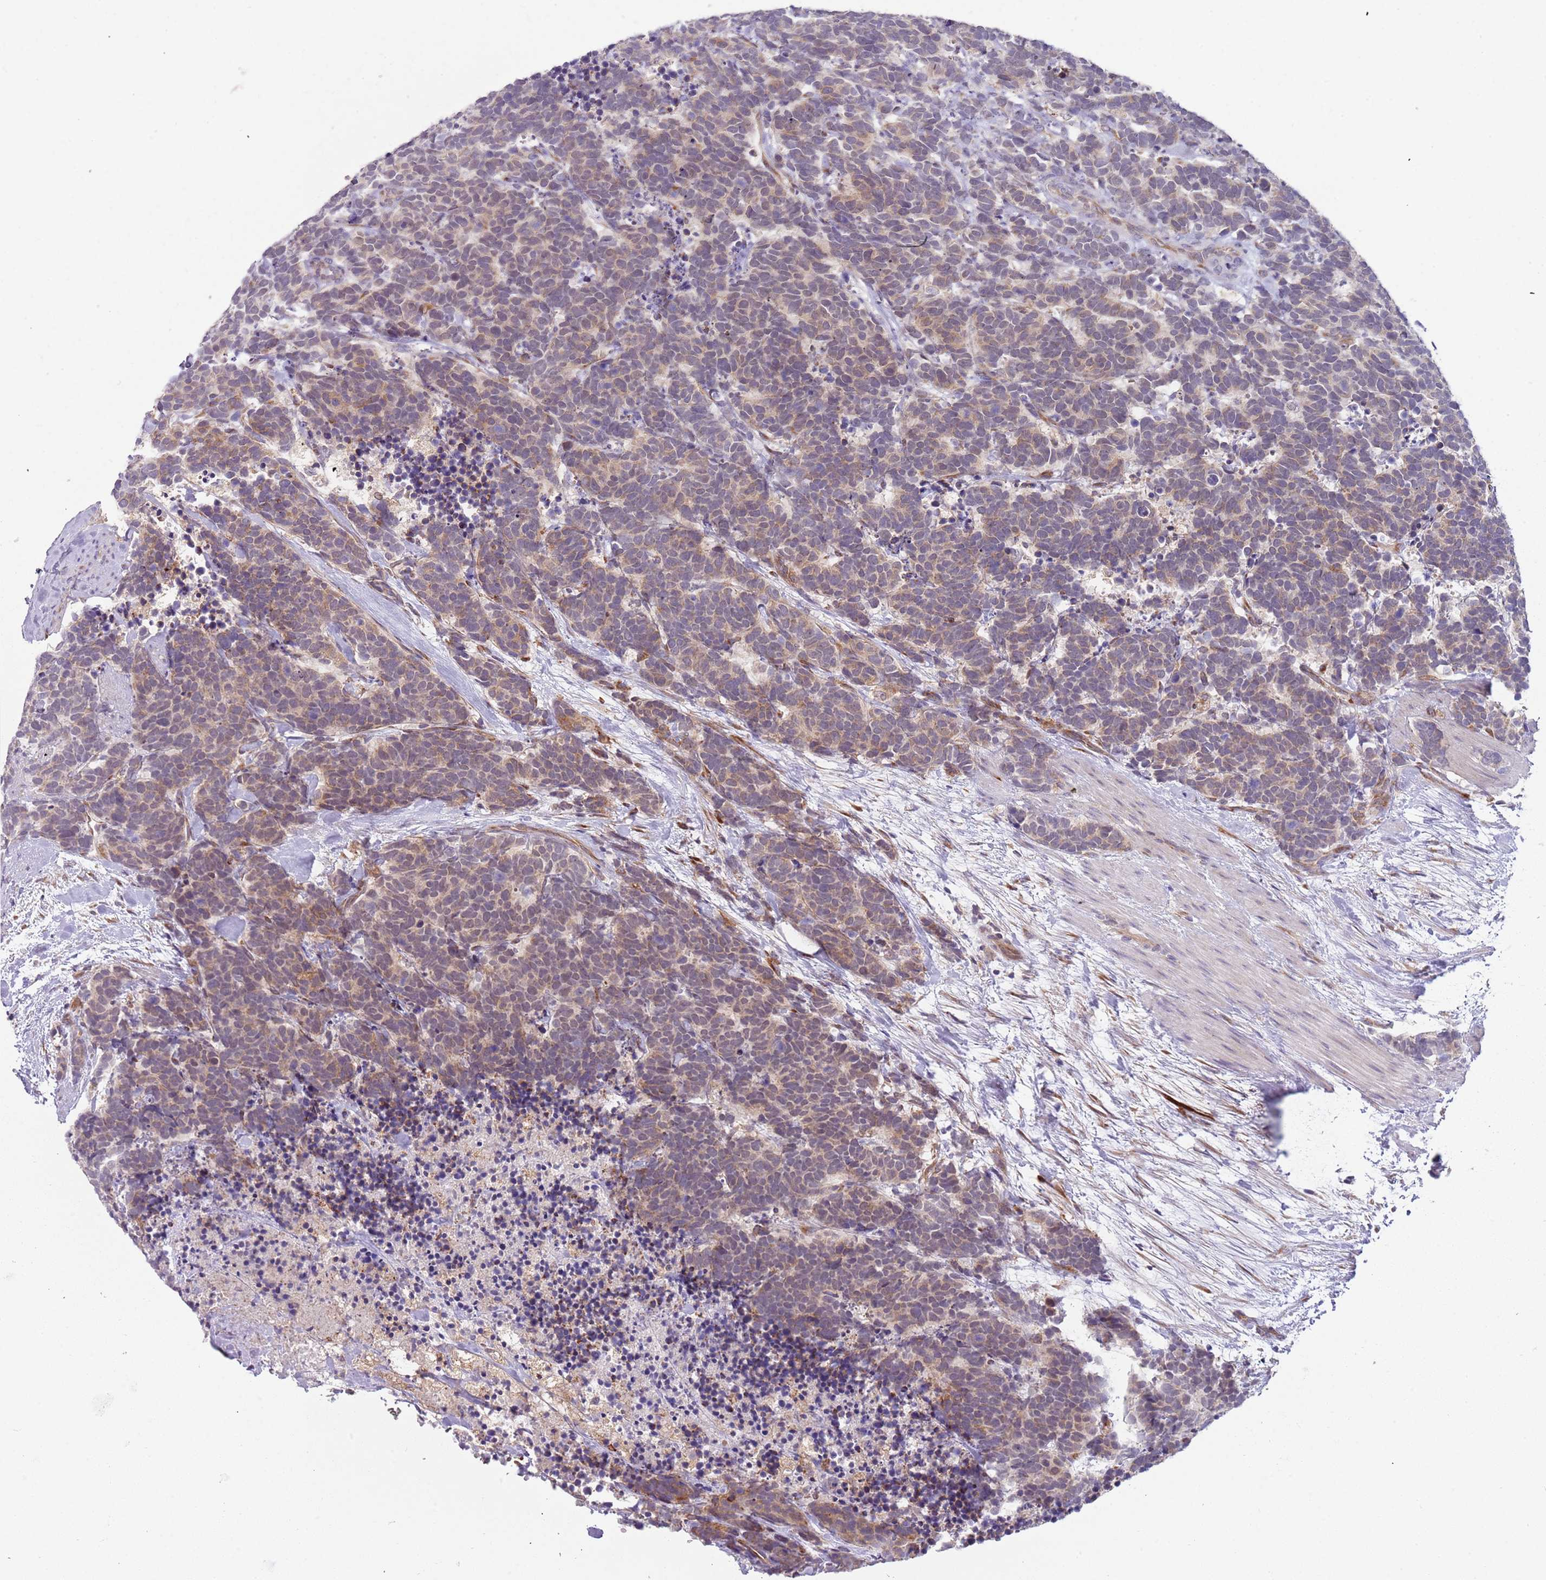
{"staining": {"intensity": "weak", "quantity": ">75%", "location": "cytoplasmic/membranous"}, "tissue": "carcinoid", "cell_type": "Tumor cells", "image_type": "cancer", "snomed": [{"axis": "morphology", "description": "Carcinoma, NOS"}, {"axis": "morphology", "description": "Carcinoid, malignant, NOS"}, {"axis": "topography", "description": "Prostate"}], "caption": "This image displays immunohistochemistry (IHC) staining of carcinoid, with low weak cytoplasmic/membranous expression in approximately >75% of tumor cells.", "gene": "VWCE", "patient": {"sex": "male", "age": 57}}